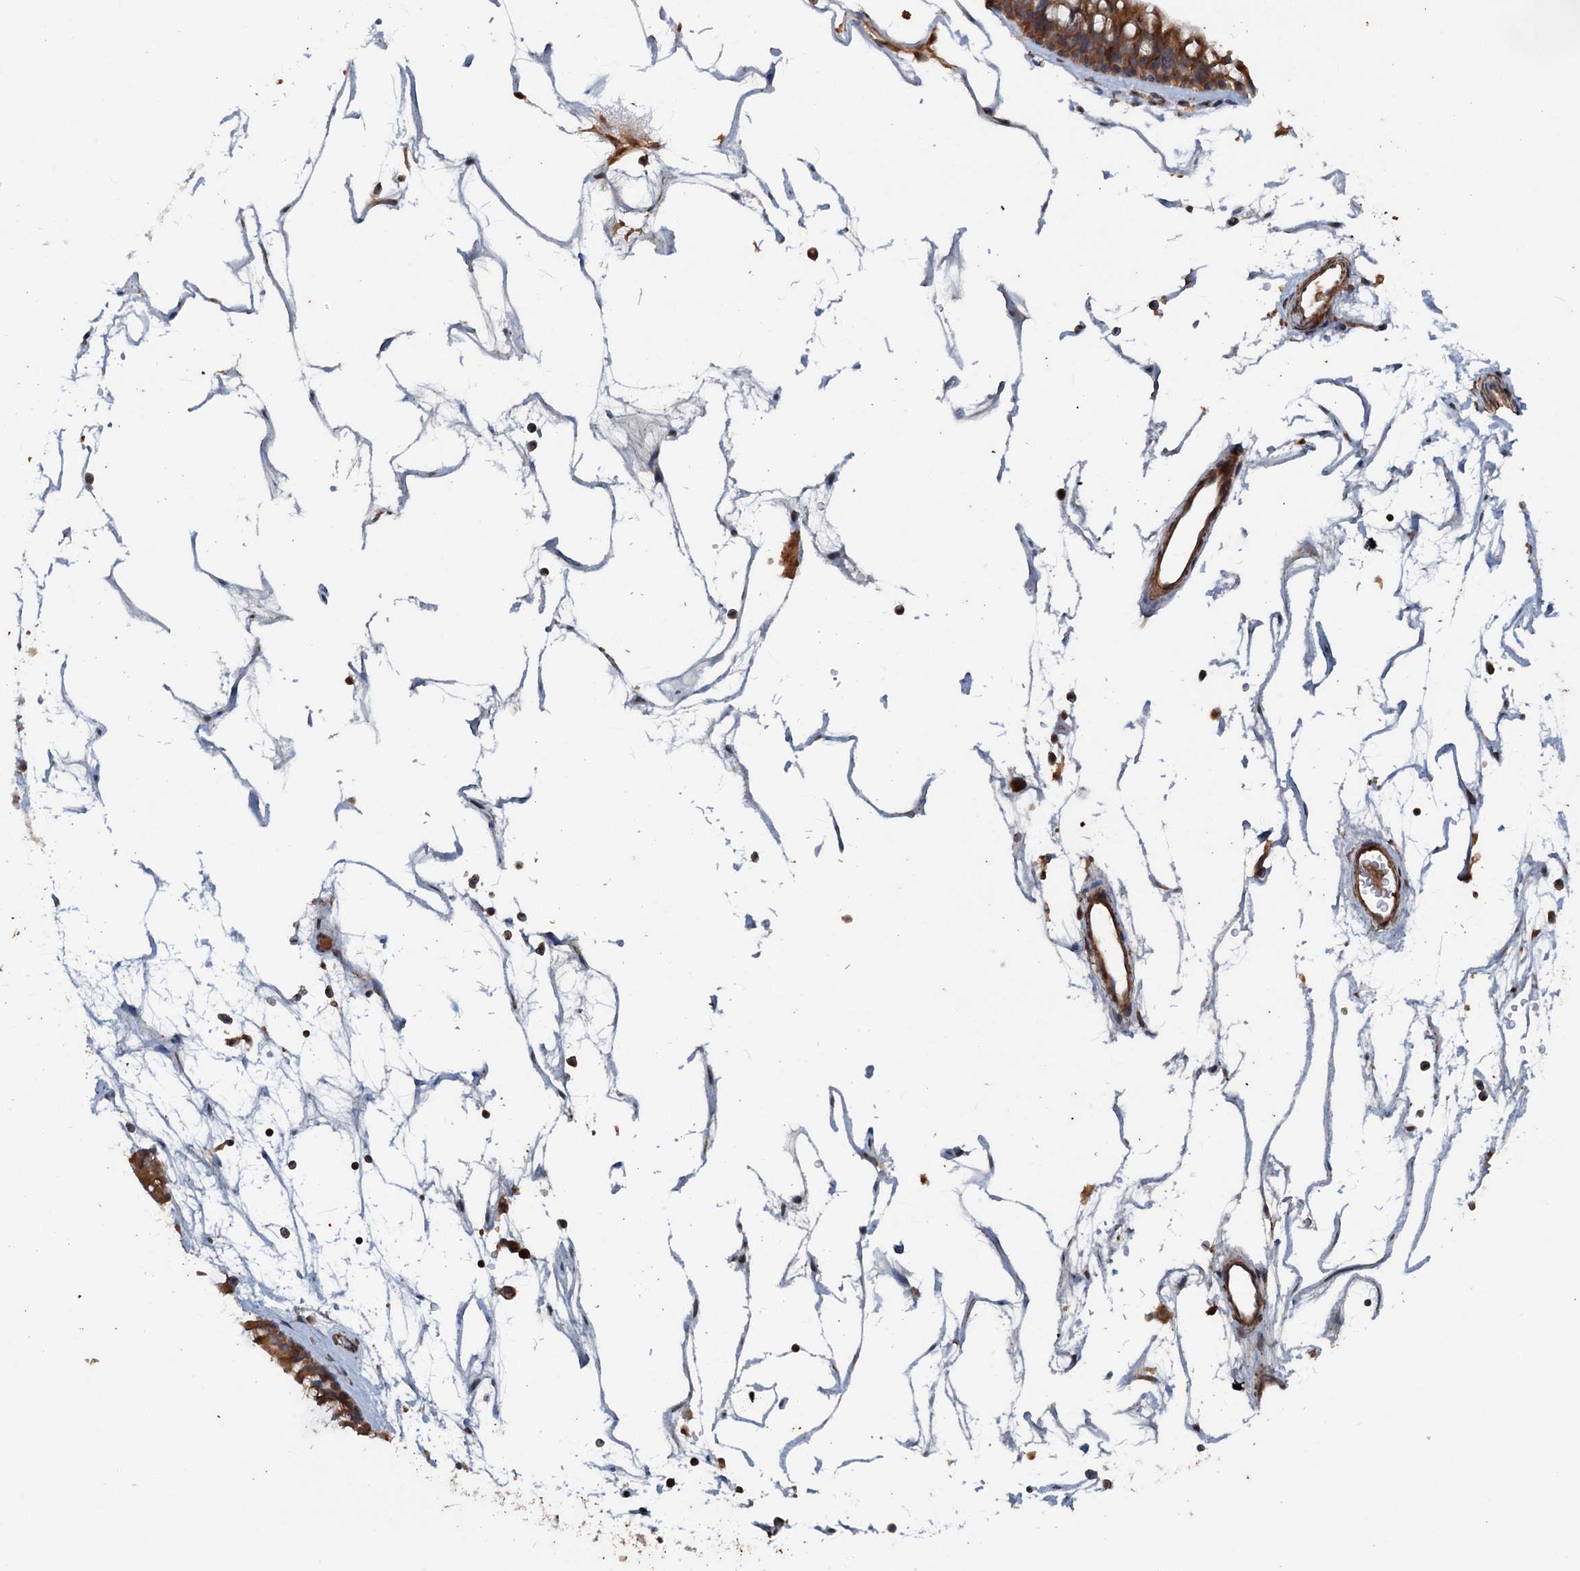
{"staining": {"intensity": "strong", "quantity": ">75%", "location": "cytoplasmic/membranous"}, "tissue": "nasopharynx", "cell_type": "Respiratory epithelial cells", "image_type": "normal", "snomed": [{"axis": "morphology", "description": "Normal tissue, NOS"}, {"axis": "topography", "description": "Nasopharynx"}], "caption": "Approximately >75% of respiratory epithelial cells in normal nasopharynx demonstrate strong cytoplasmic/membranous protein positivity as visualized by brown immunohistochemical staining.", "gene": "TEDC1", "patient": {"sex": "male", "age": 64}}